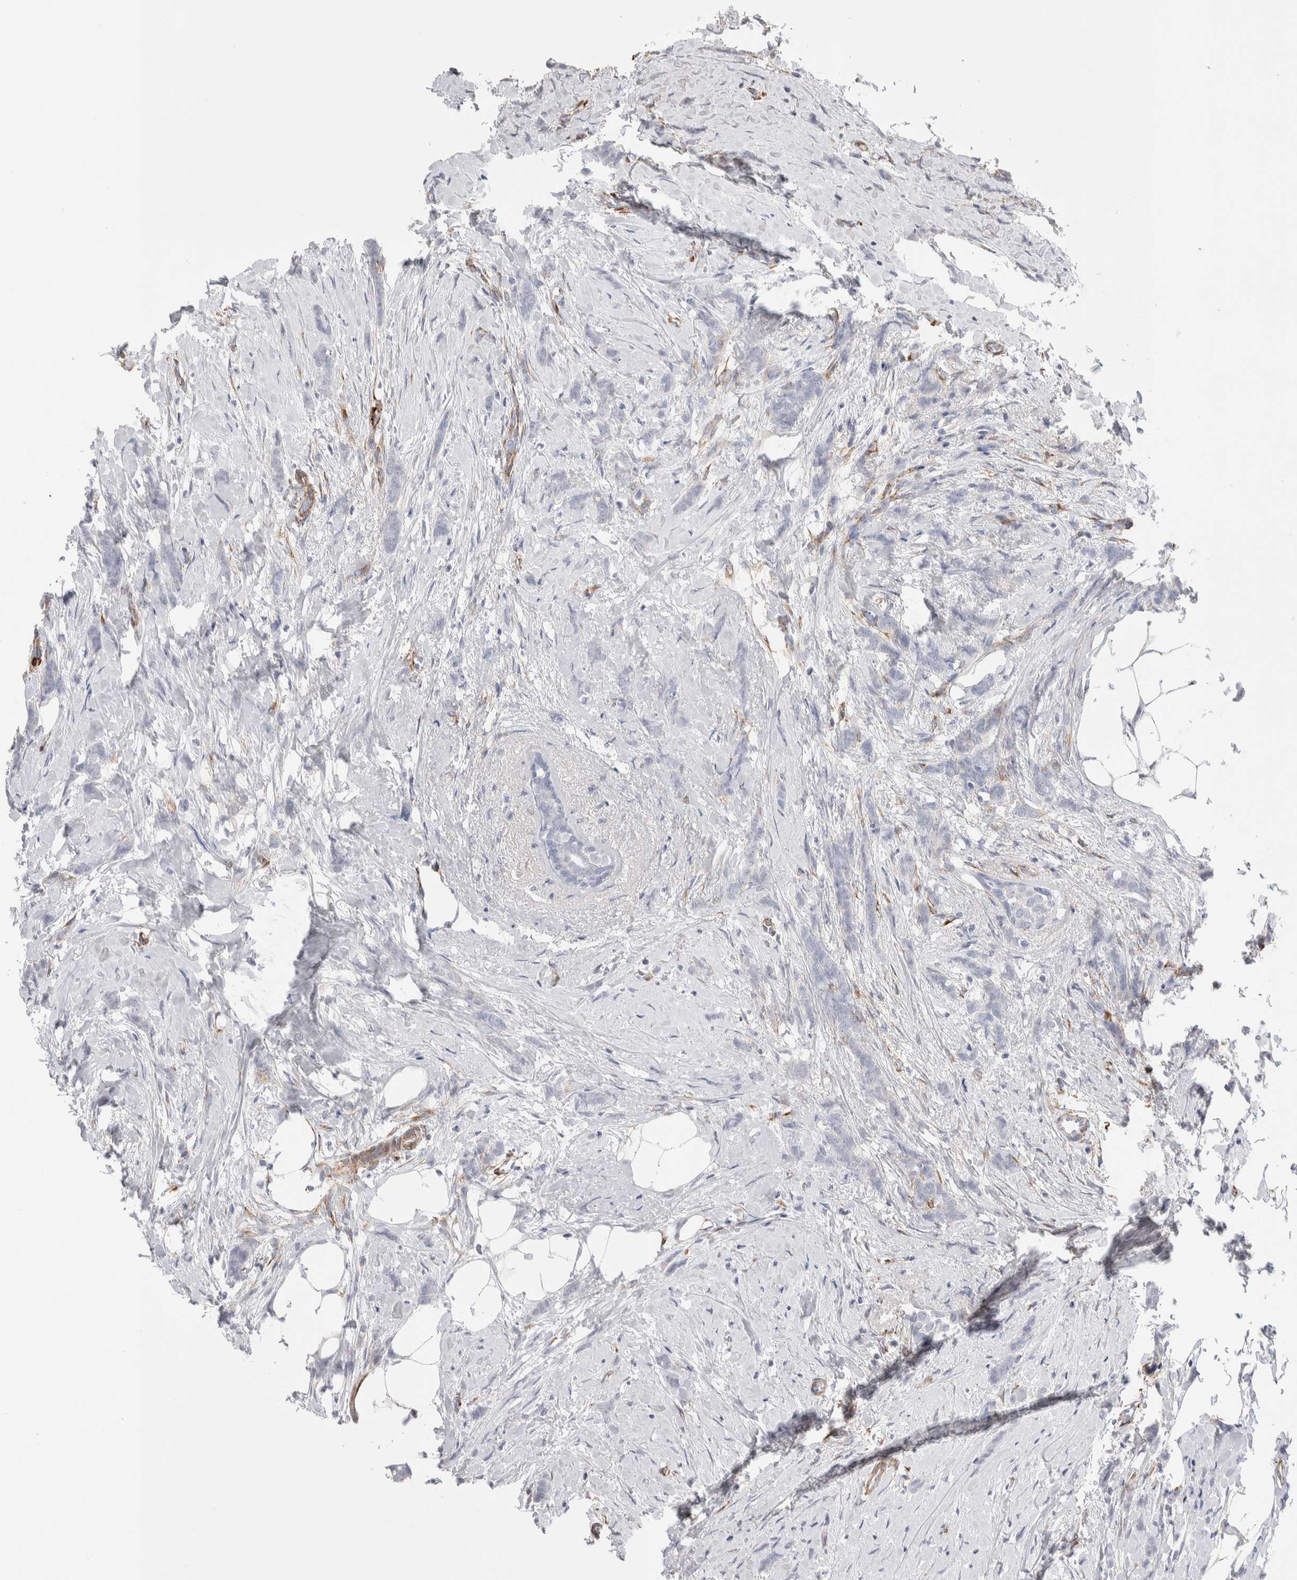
{"staining": {"intensity": "negative", "quantity": "none", "location": "none"}, "tissue": "breast cancer", "cell_type": "Tumor cells", "image_type": "cancer", "snomed": [{"axis": "morphology", "description": "Lobular carcinoma, in situ"}, {"axis": "morphology", "description": "Lobular carcinoma"}, {"axis": "topography", "description": "Breast"}], "caption": "An immunohistochemistry (IHC) micrograph of breast cancer (lobular carcinoma) is shown. There is no staining in tumor cells of breast cancer (lobular carcinoma).", "gene": "SEPTIN4", "patient": {"sex": "female", "age": 41}}